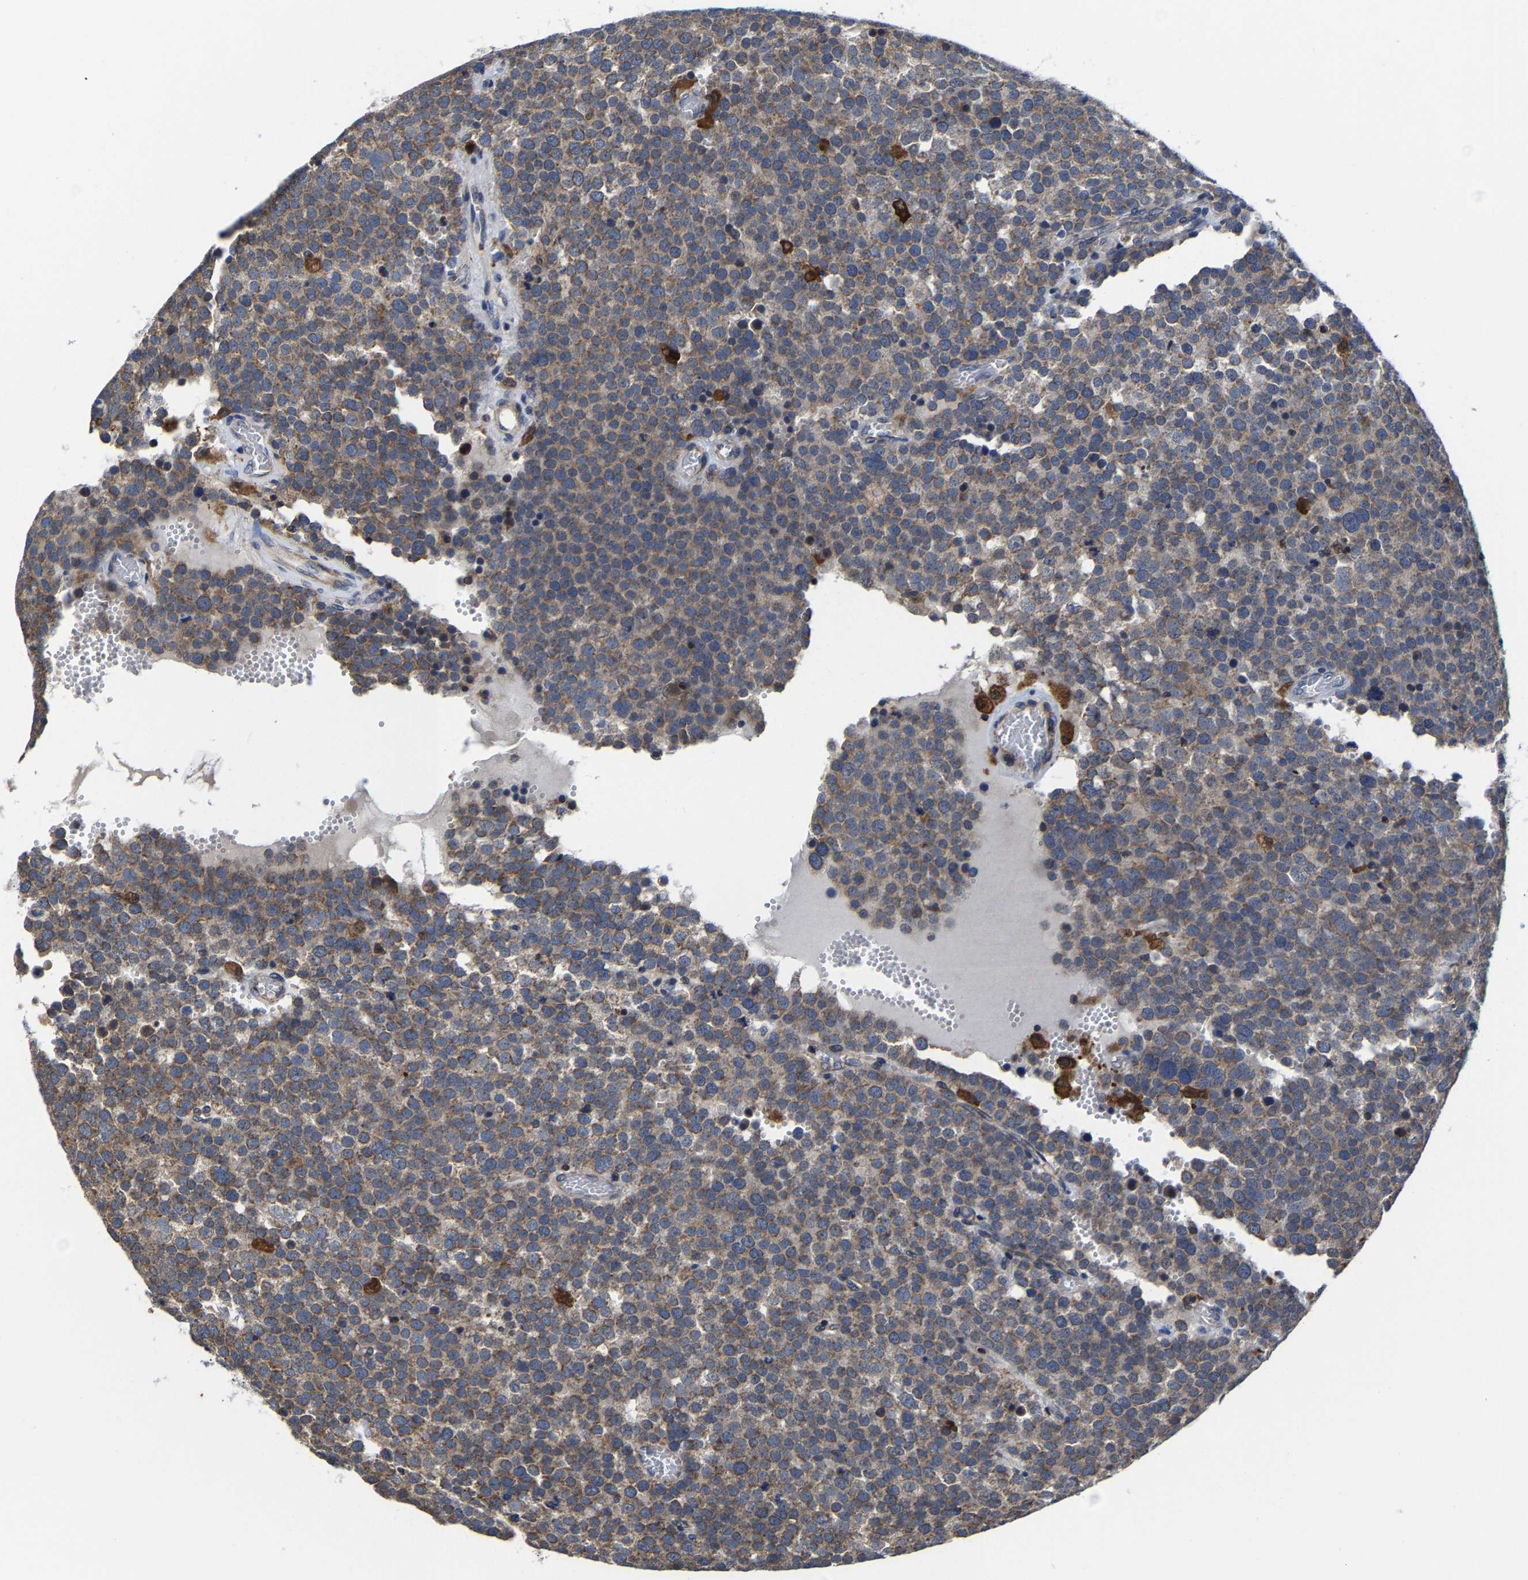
{"staining": {"intensity": "moderate", "quantity": ">75%", "location": "cytoplasmic/membranous"}, "tissue": "testis cancer", "cell_type": "Tumor cells", "image_type": "cancer", "snomed": [{"axis": "morphology", "description": "Normal tissue, NOS"}, {"axis": "morphology", "description": "Seminoma, NOS"}, {"axis": "topography", "description": "Testis"}], "caption": "Immunohistochemistry (DAB (3,3'-diaminobenzidine)) staining of seminoma (testis) displays moderate cytoplasmic/membranous protein positivity in about >75% of tumor cells.", "gene": "PFKFB3", "patient": {"sex": "male", "age": 71}}